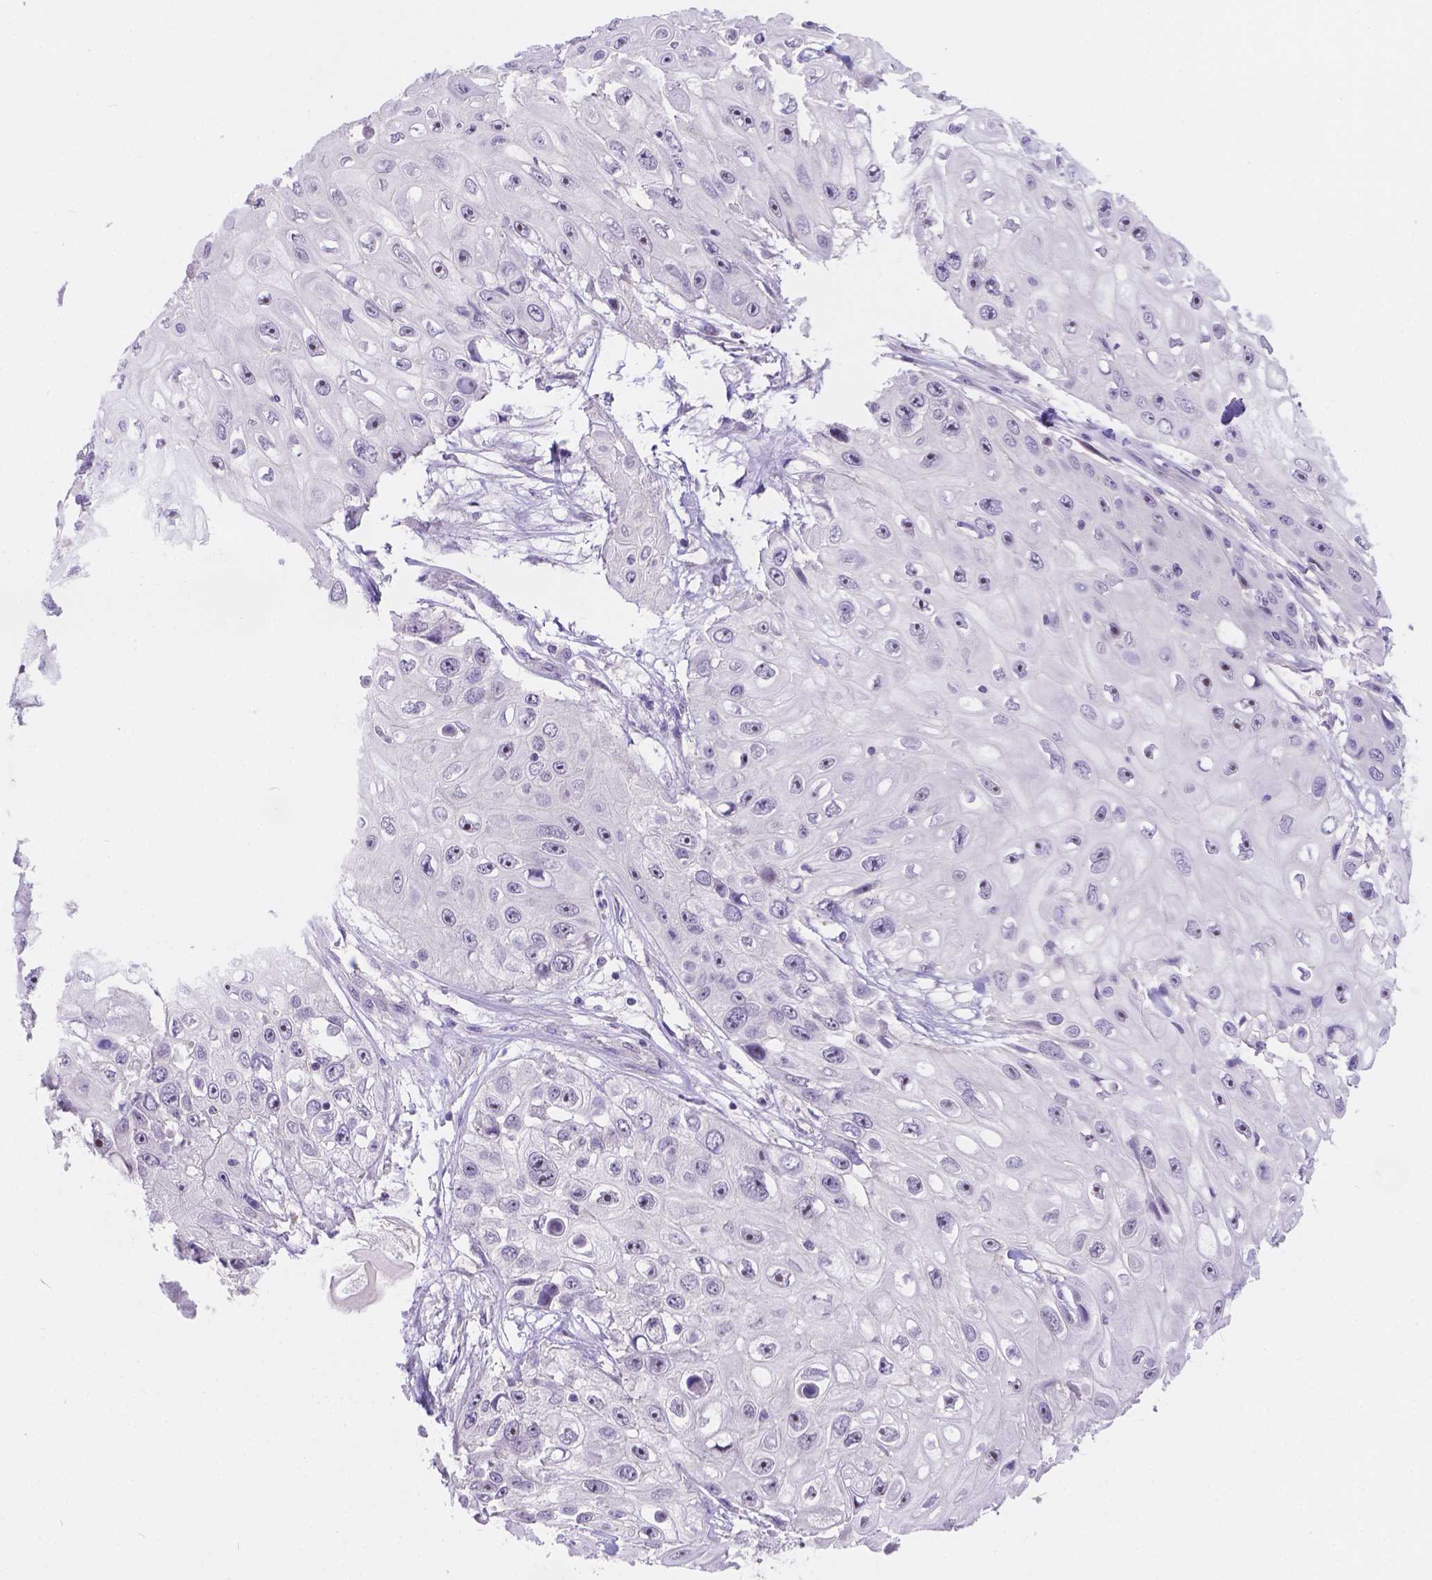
{"staining": {"intensity": "negative", "quantity": "none", "location": "none"}, "tissue": "skin cancer", "cell_type": "Tumor cells", "image_type": "cancer", "snomed": [{"axis": "morphology", "description": "Squamous cell carcinoma, NOS"}, {"axis": "topography", "description": "Skin"}], "caption": "Photomicrograph shows no protein staining in tumor cells of skin squamous cell carcinoma tissue.", "gene": "CD96", "patient": {"sex": "male", "age": 82}}